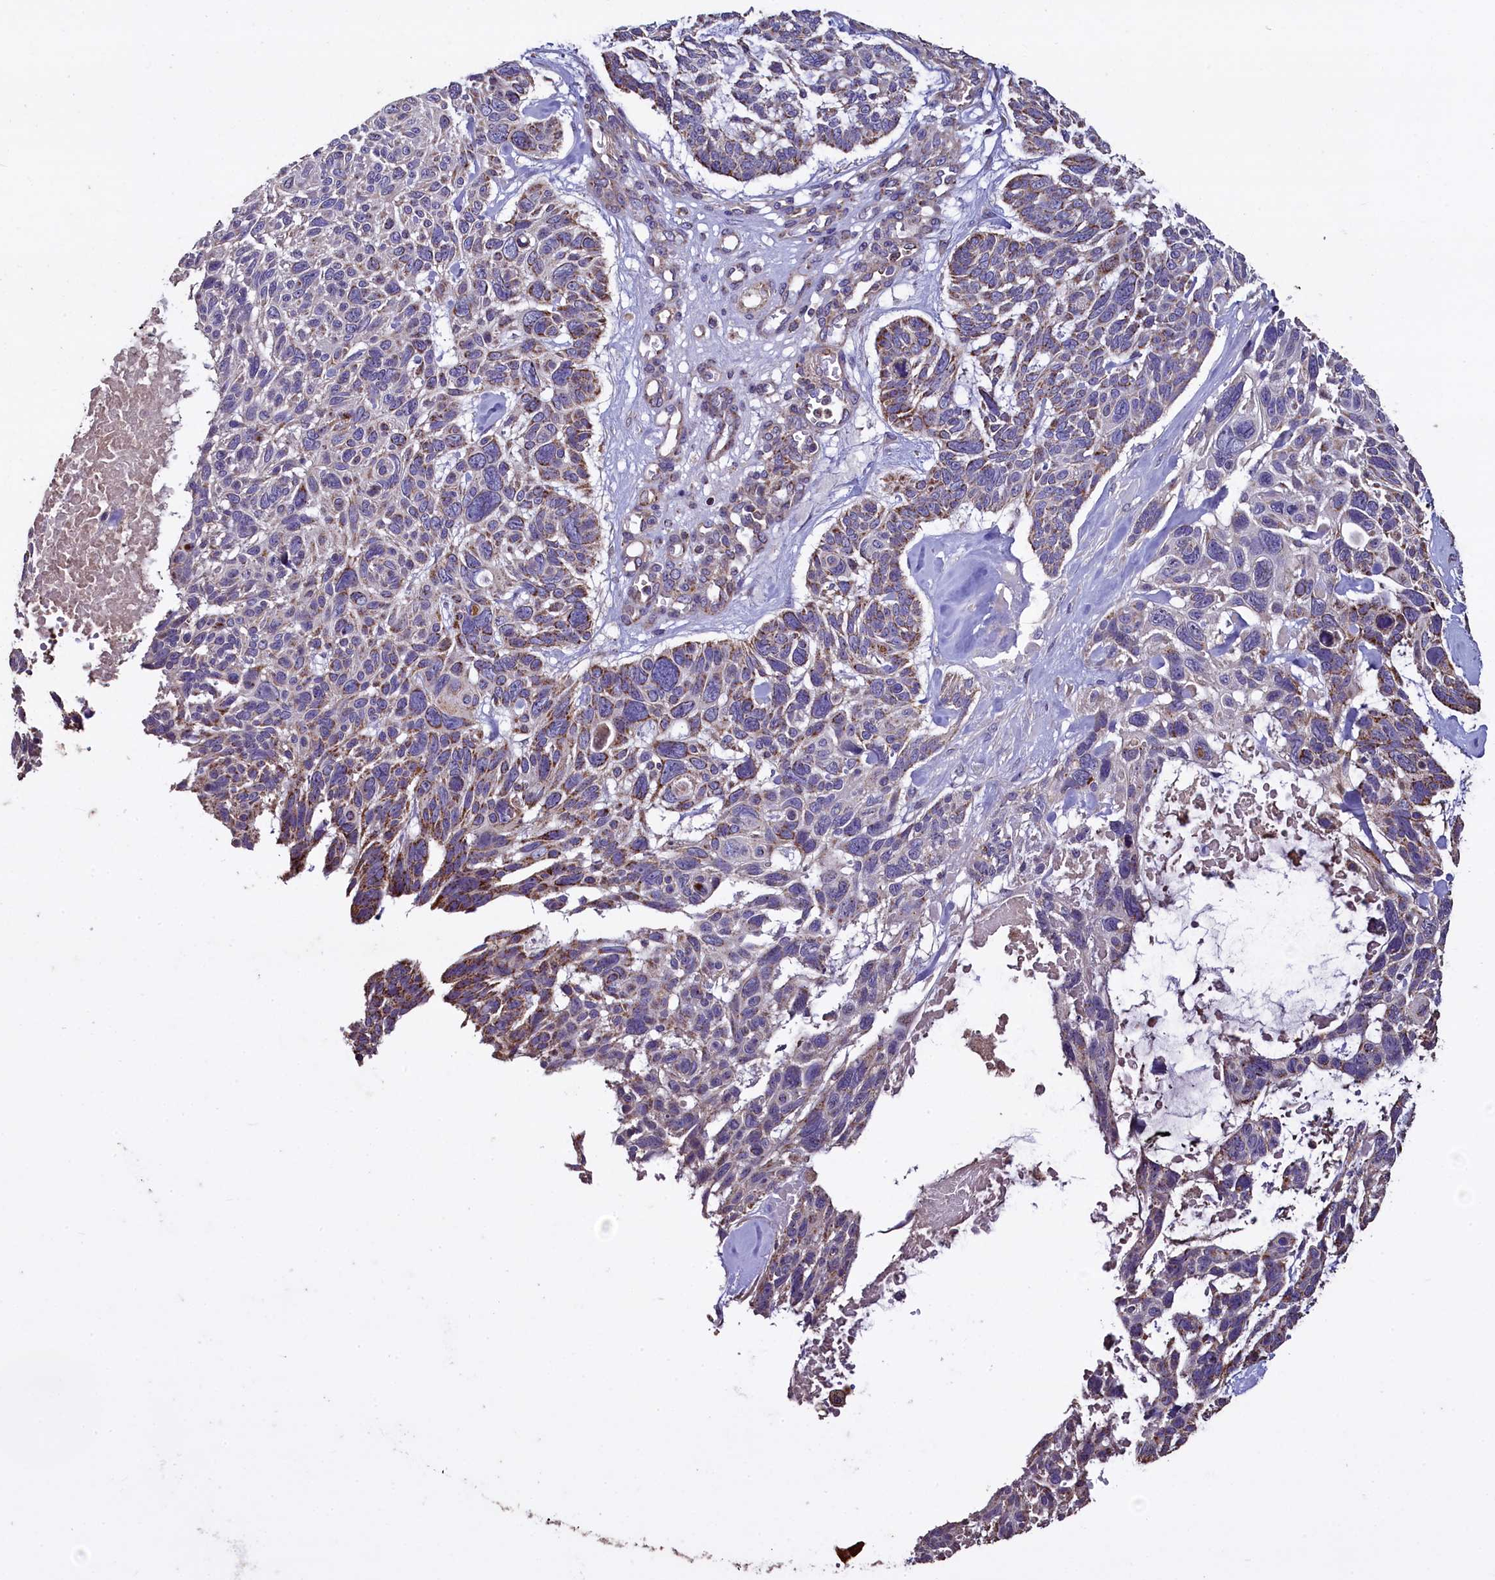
{"staining": {"intensity": "weak", "quantity": "25%-75%", "location": "cytoplasmic/membranous"}, "tissue": "skin cancer", "cell_type": "Tumor cells", "image_type": "cancer", "snomed": [{"axis": "morphology", "description": "Basal cell carcinoma"}, {"axis": "topography", "description": "Skin"}], "caption": "Tumor cells exhibit low levels of weak cytoplasmic/membranous expression in about 25%-75% of cells in skin cancer. The staining was performed using DAB, with brown indicating positive protein expression. Nuclei are stained blue with hematoxylin.", "gene": "COQ9", "patient": {"sex": "male", "age": 88}}